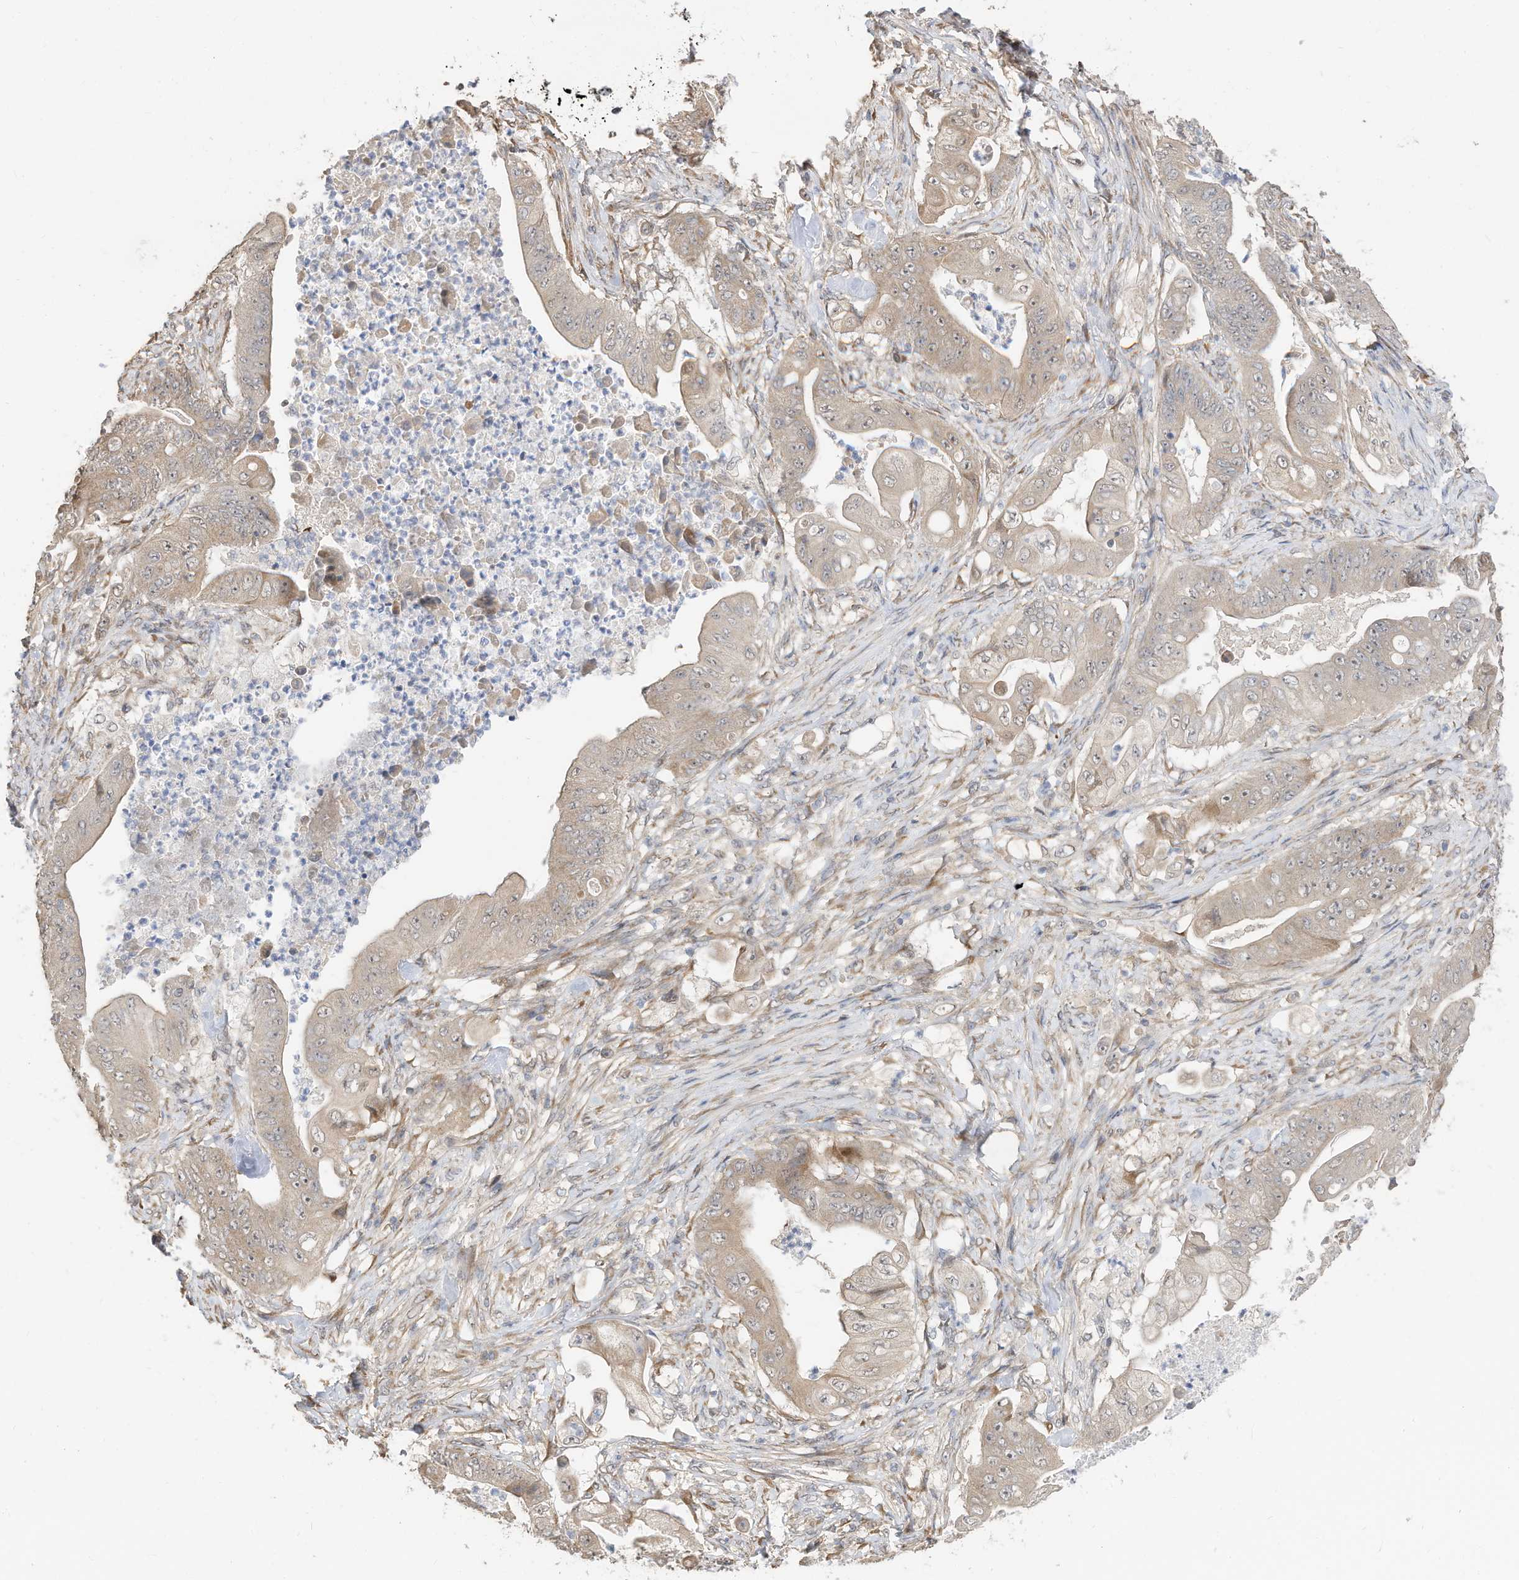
{"staining": {"intensity": "weak", "quantity": "<25%", "location": "cytoplasmic/membranous"}, "tissue": "stomach cancer", "cell_type": "Tumor cells", "image_type": "cancer", "snomed": [{"axis": "morphology", "description": "Adenocarcinoma, NOS"}, {"axis": "topography", "description": "Stomach"}], "caption": "Adenocarcinoma (stomach) was stained to show a protein in brown. There is no significant expression in tumor cells. The staining is performed using DAB brown chromogen with nuclei counter-stained in using hematoxylin.", "gene": "CAGE1", "patient": {"sex": "female", "age": 73}}